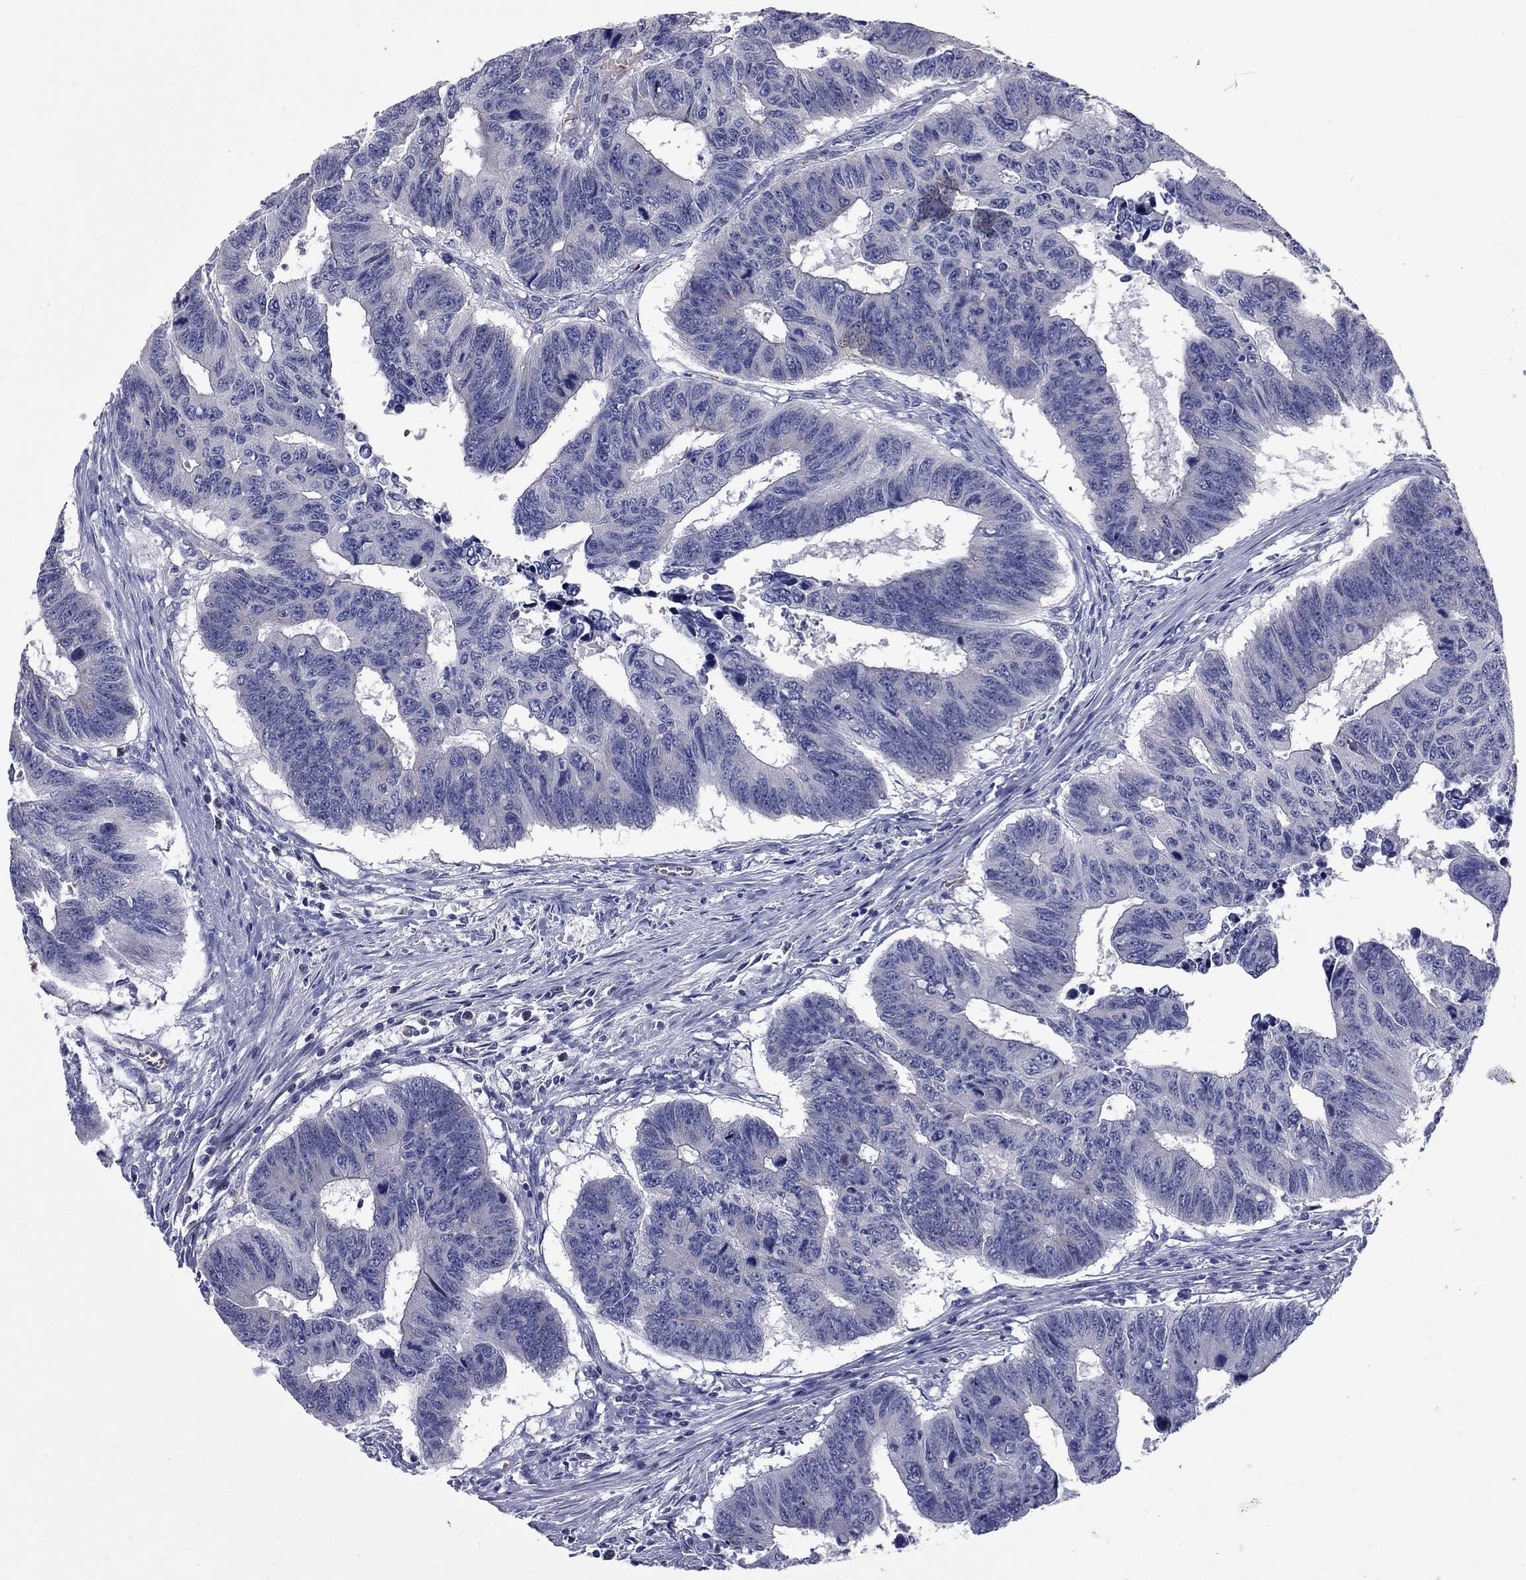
{"staining": {"intensity": "negative", "quantity": "none", "location": "none"}, "tissue": "colorectal cancer", "cell_type": "Tumor cells", "image_type": "cancer", "snomed": [{"axis": "morphology", "description": "Adenocarcinoma, NOS"}, {"axis": "topography", "description": "Rectum"}], "caption": "High magnification brightfield microscopy of adenocarcinoma (colorectal) stained with DAB (3,3'-diaminobenzidine) (brown) and counterstained with hematoxylin (blue): tumor cells show no significant expression.", "gene": "UNC119B", "patient": {"sex": "female", "age": 85}}